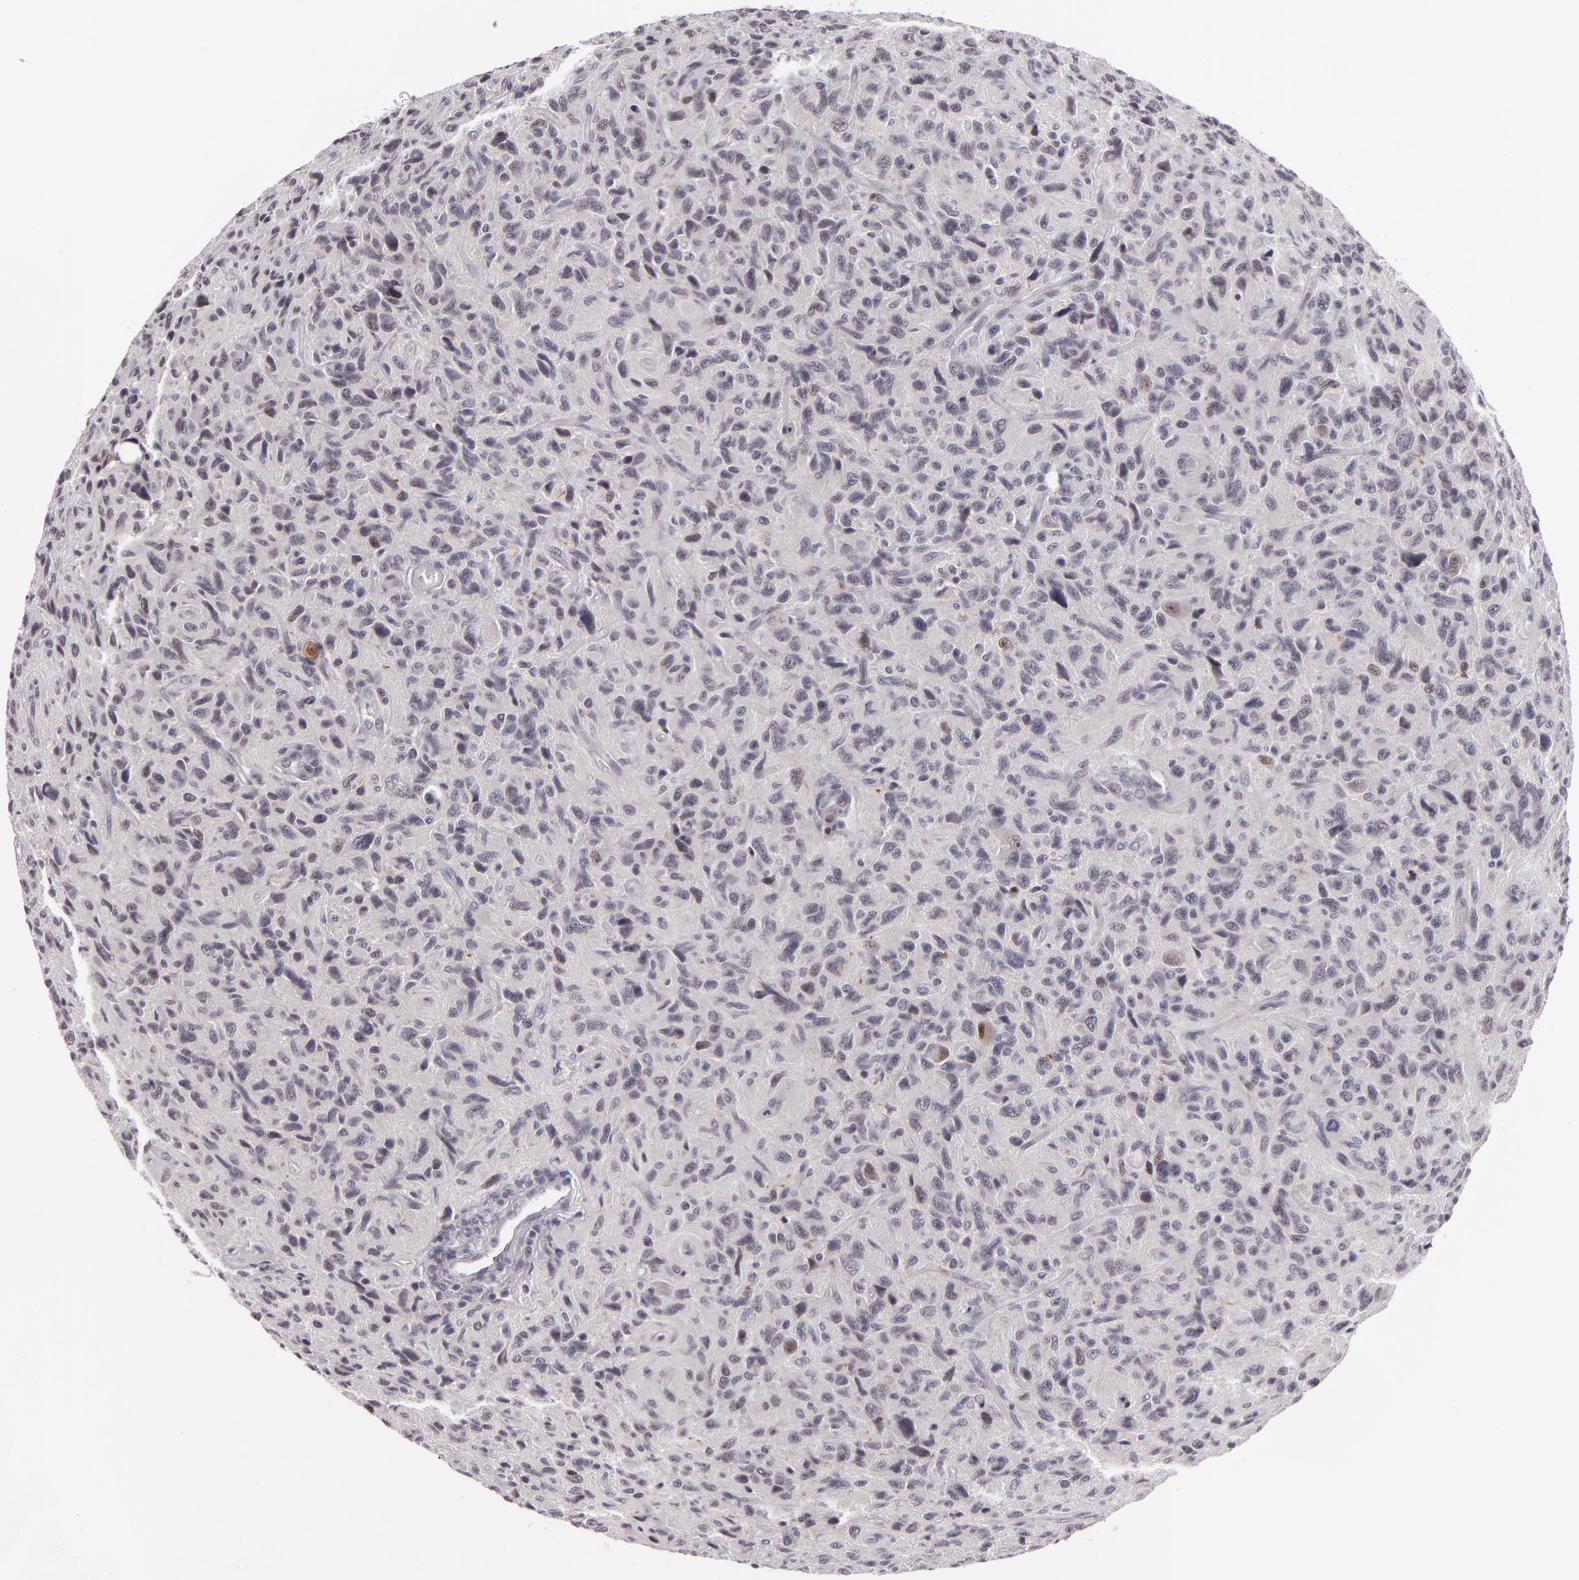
{"staining": {"intensity": "weak", "quantity": "<25%", "location": "nuclear"}, "tissue": "glioma", "cell_type": "Tumor cells", "image_type": "cancer", "snomed": [{"axis": "morphology", "description": "Glioma, malignant, High grade"}, {"axis": "topography", "description": "Brain"}], "caption": "Immunohistochemical staining of glioma exhibits no significant positivity in tumor cells. Brightfield microscopy of immunohistochemistry (IHC) stained with DAB (brown) and hematoxylin (blue), captured at high magnification.", "gene": "RRP7A", "patient": {"sex": "female", "age": 60}}